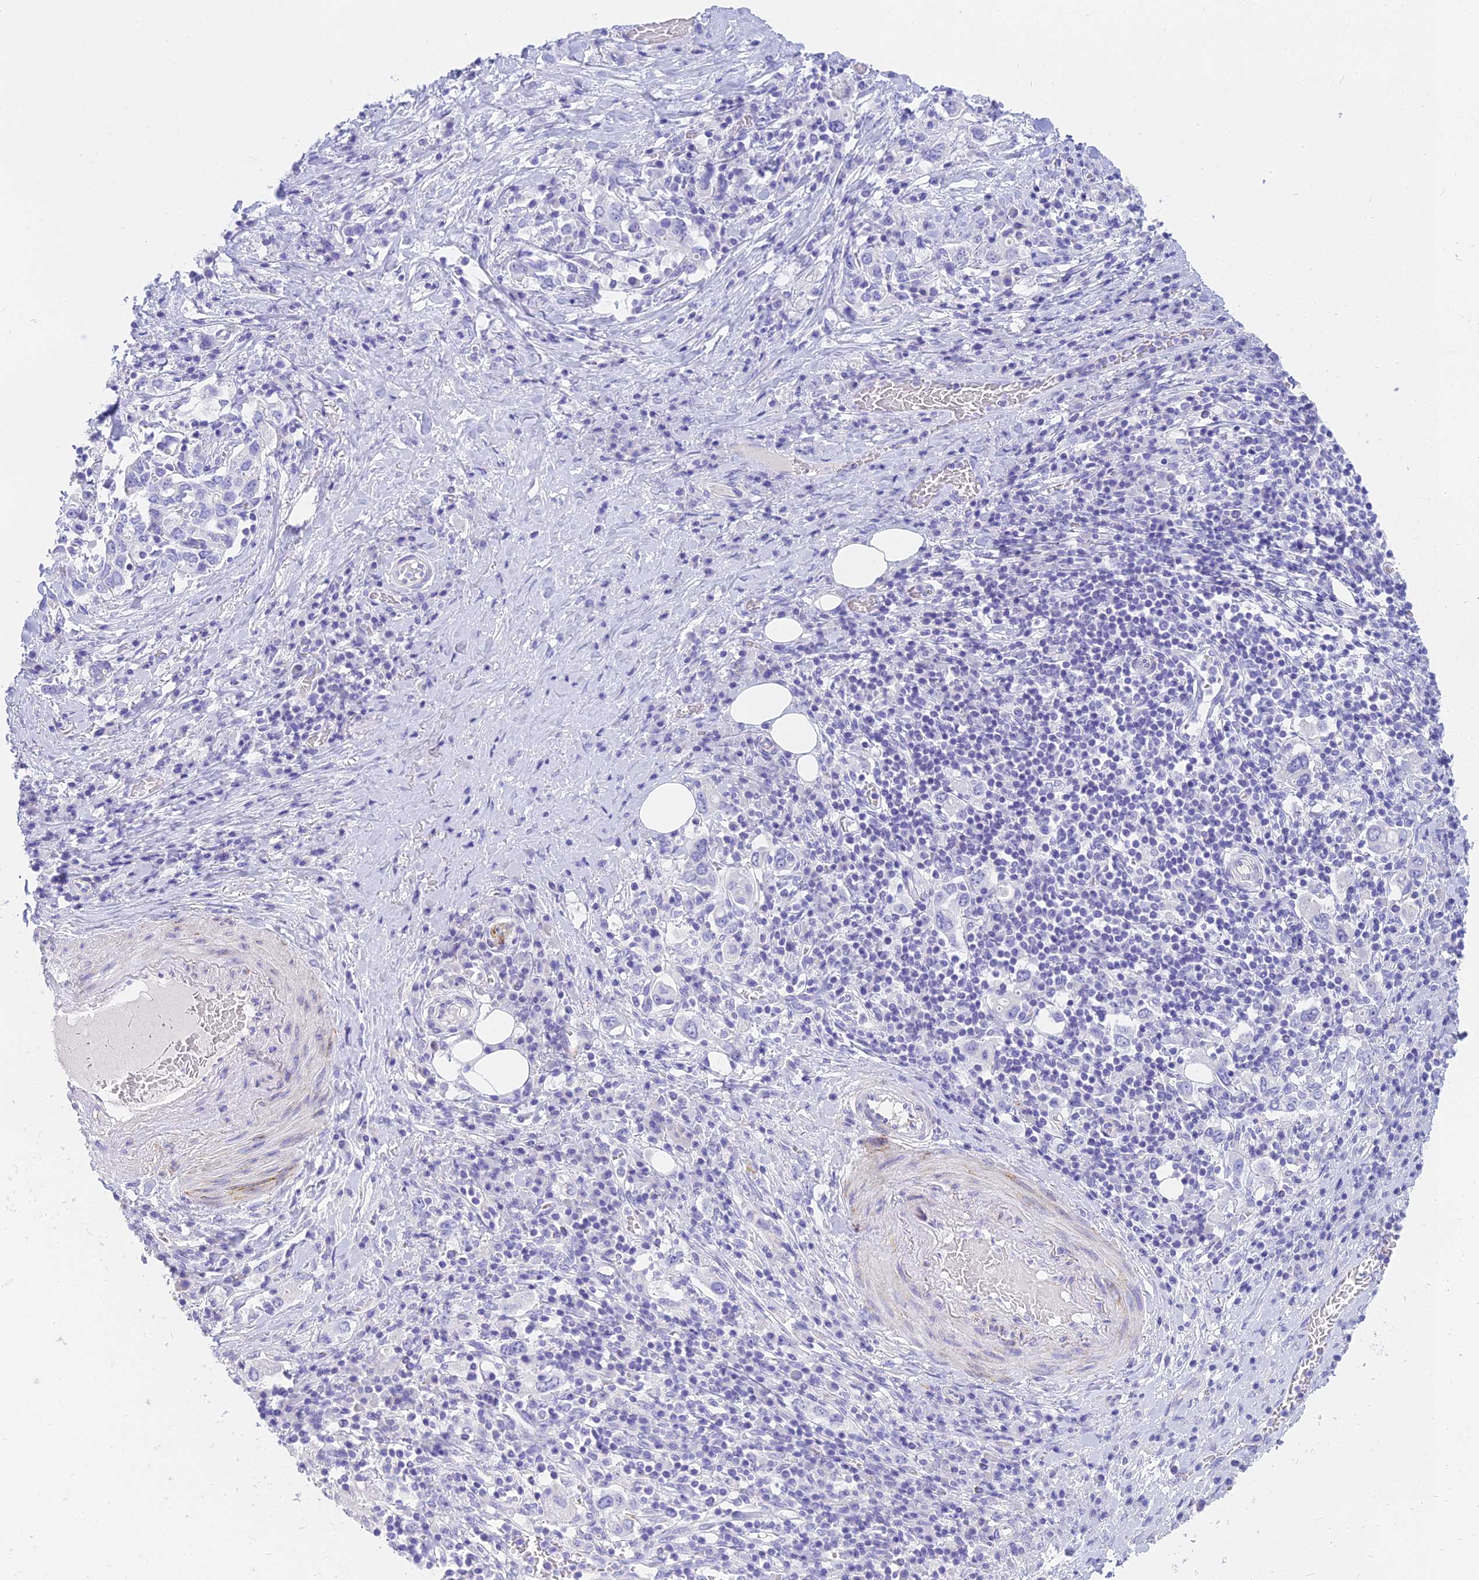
{"staining": {"intensity": "negative", "quantity": "none", "location": "none"}, "tissue": "stomach cancer", "cell_type": "Tumor cells", "image_type": "cancer", "snomed": [{"axis": "morphology", "description": "Adenocarcinoma, NOS"}, {"axis": "topography", "description": "Stomach, upper"}, {"axis": "topography", "description": "Stomach"}], "caption": "Immunohistochemical staining of human stomach cancer (adenocarcinoma) demonstrates no significant staining in tumor cells.", "gene": "SLC36A2", "patient": {"sex": "male", "age": 62}}